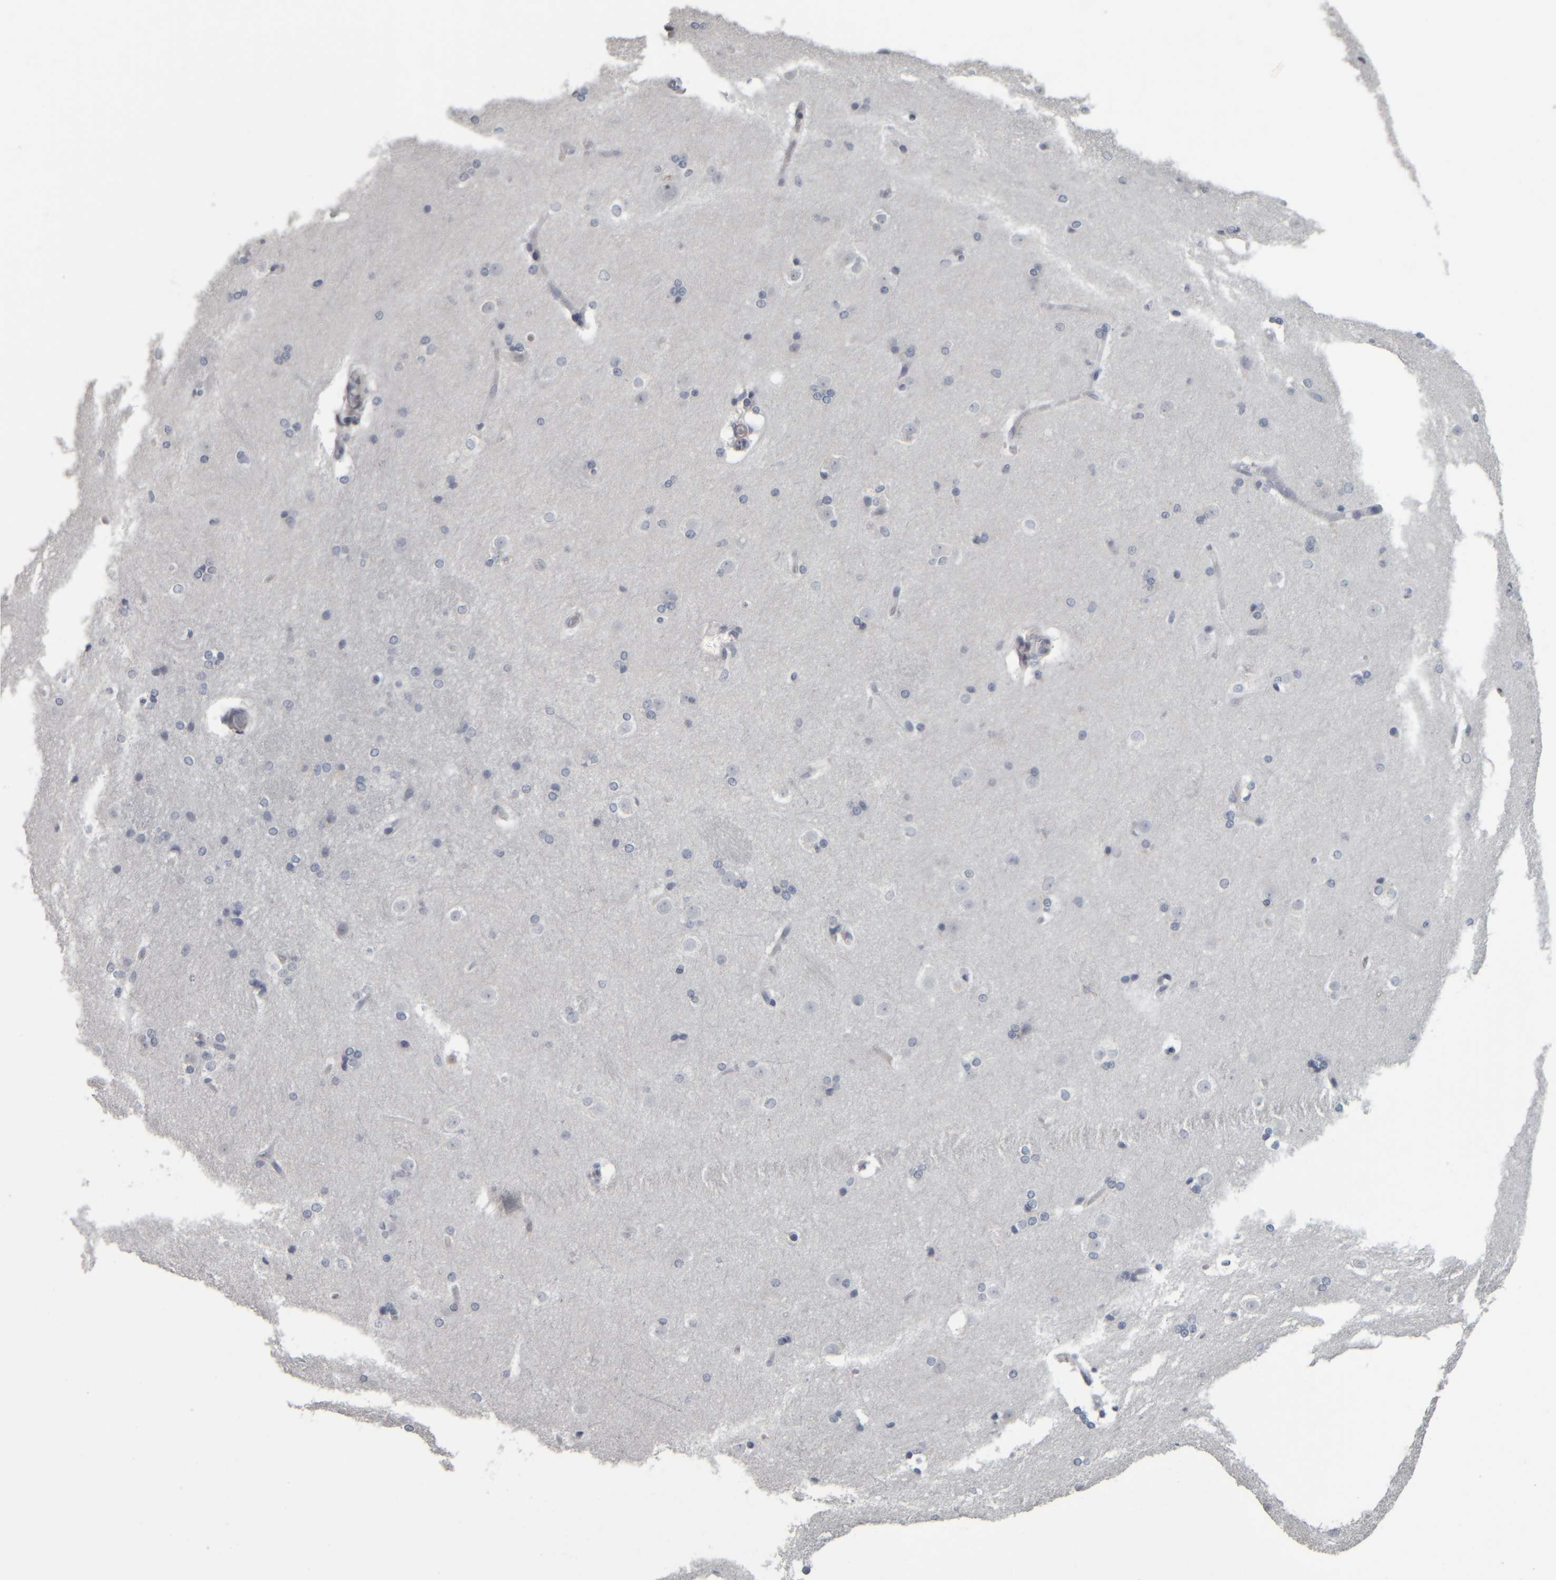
{"staining": {"intensity": "negative", "quantity": "none", "location": "none"}, "tissue": "caudate", "cell_type": "Glial cells", "image_type": "normal", "snomed": [{"axis": "morphology", "description": "Normal tissue, NOS"}, {"axis": "topography", "description": "Lateral ventricle wall"}], "caption": "This is a micrograph of immunohistochemistry (IHC) staining of benign caudate, which shows no staining in glial cells. (Brightfield microscopy of DAB (3,3'-diaminobenzidine) immunohistochemistry at high magnification).", "gene": "CAVIN4", "patient": {"sex": "female", "age": 19}}